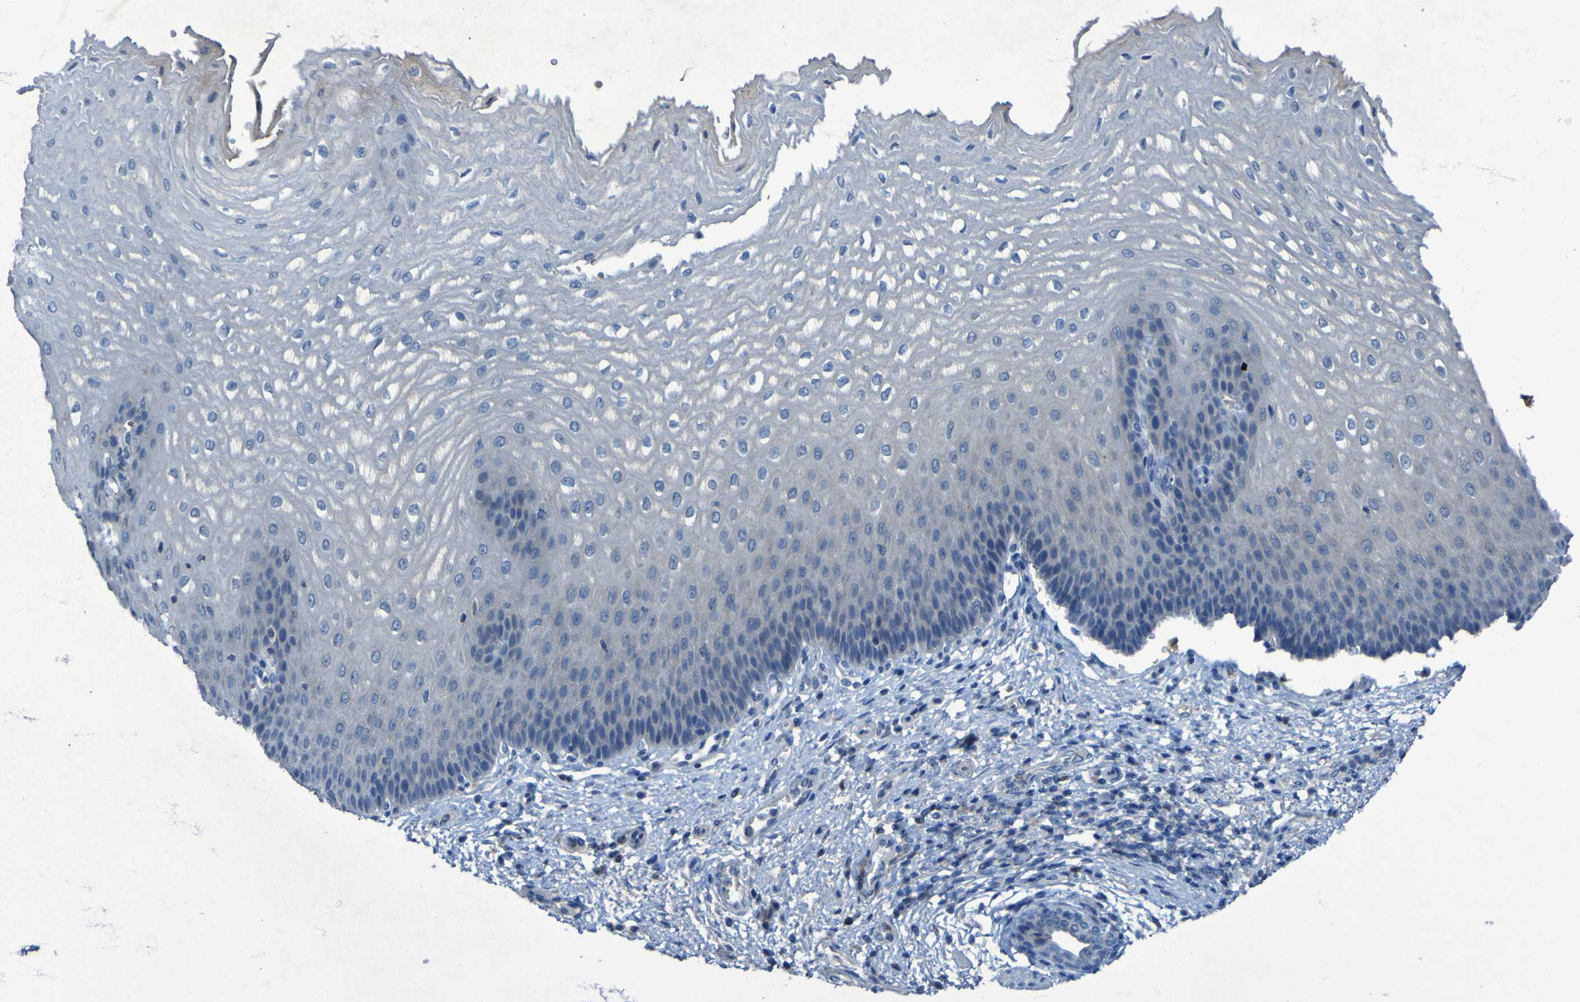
{"staining": {"intensity": "negative", "quantity": "none", "location": "none"}, "tissue": "esophagus", "cell_type": "Squamous epithelial cells", "image_type": "normal", "snomed": [{"axis": "morphology", "description": "Normal tissue, NOS"}, {"axis": "topography", "description": "Esophagus"}], "caption": "DAB (3,3'-diaminobenzidine) immunohistochemical staining of benign human esophagus shows no significant positivity in squamous epithelial cells.", "gene": "SGK2", "patient": {"sex": "male", "age": 54}}